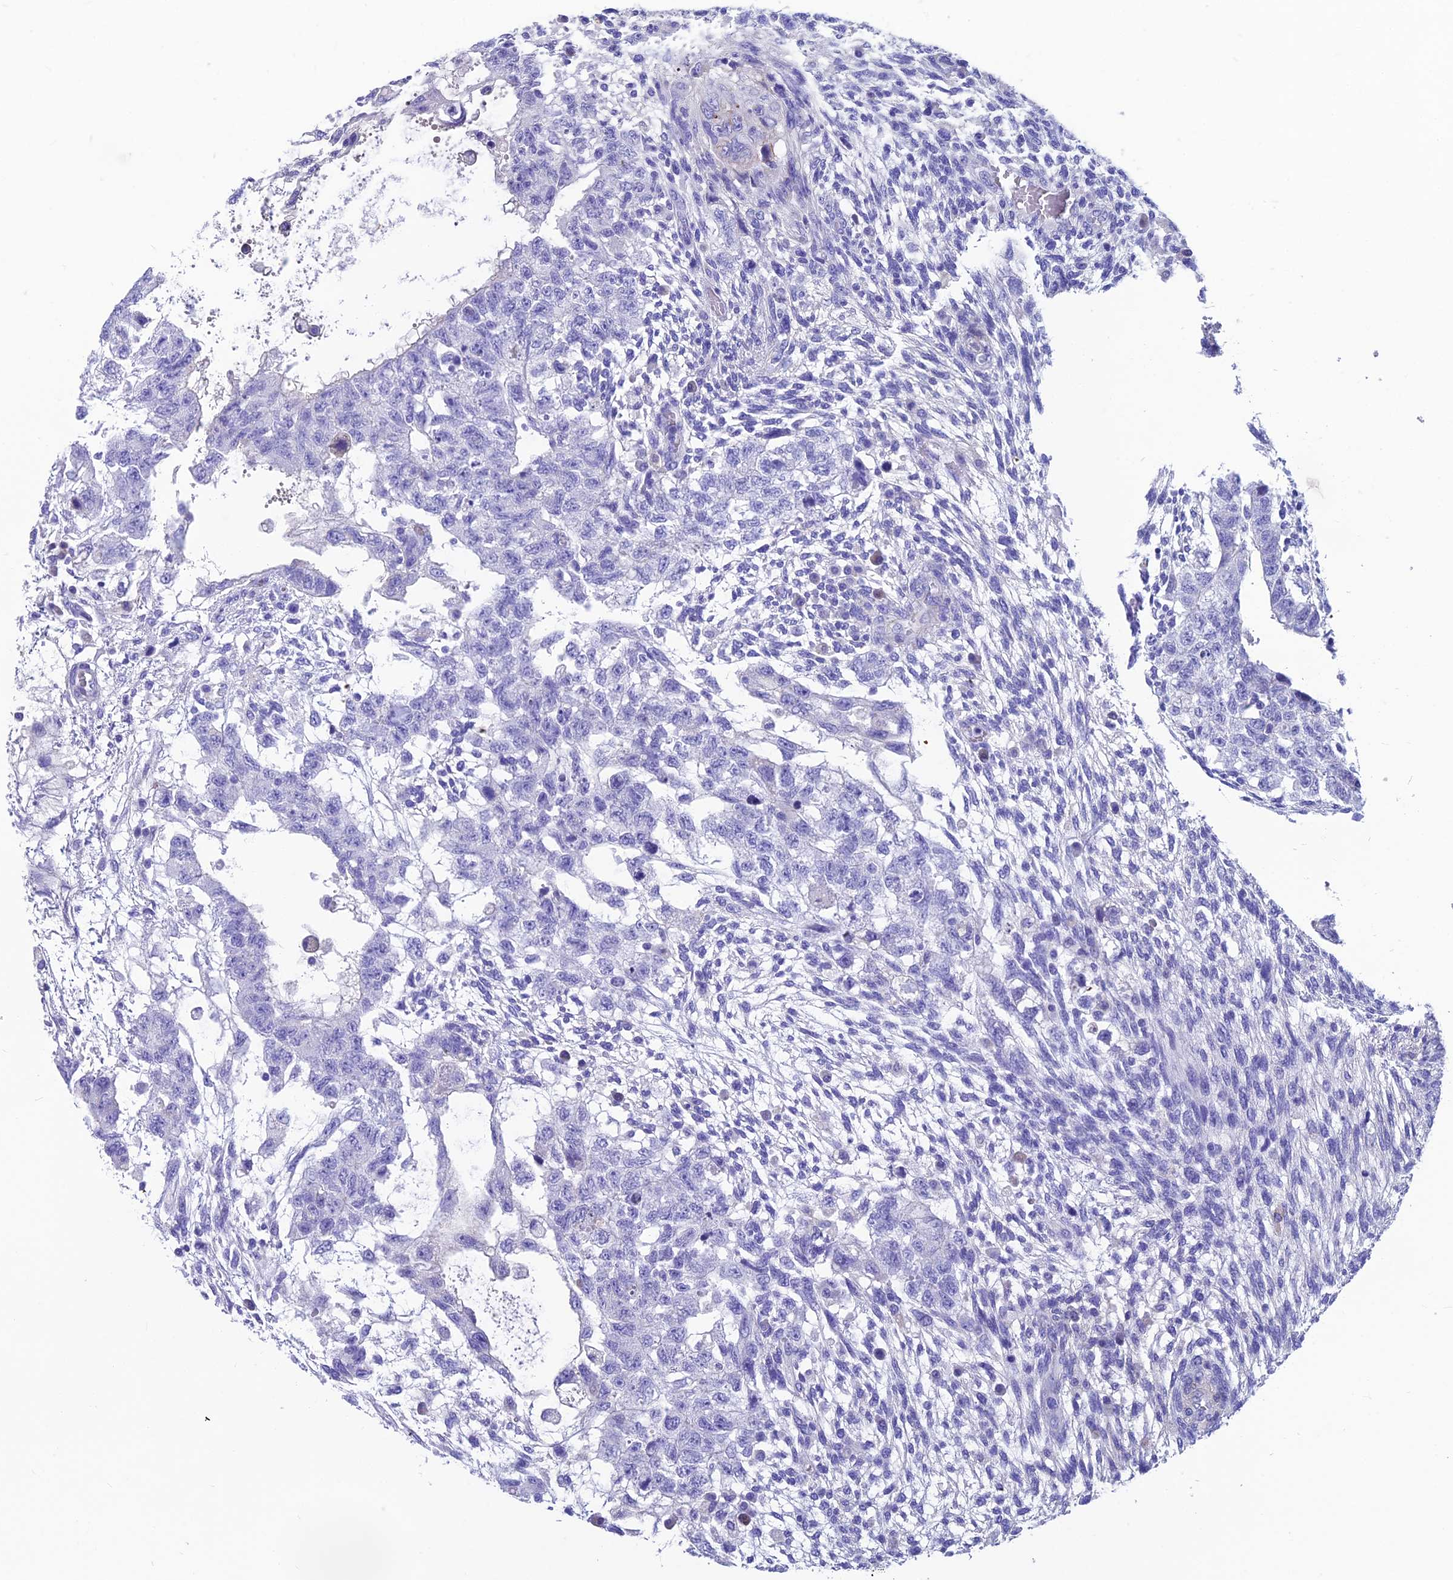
{"staining": {"intensity": "negative", "quantity": "none", "location": "none"}, "tissue": "testis cancer", "cell_type": "Tumor cells", "image_type": "cancer", "snomed": [{"axis": "morphology", "description": "Normal tissue, NOS"}, {"axis": "morphology", "description": "Carcinoma, Embryonal, NOS"}, {"axis": "topography", "description": "Testis"}], "caption": "Tumor cells show no significant protein positivity in testis cancer.", "gene": "GNG11", "patient": {"sex": "male", "age": 36}}